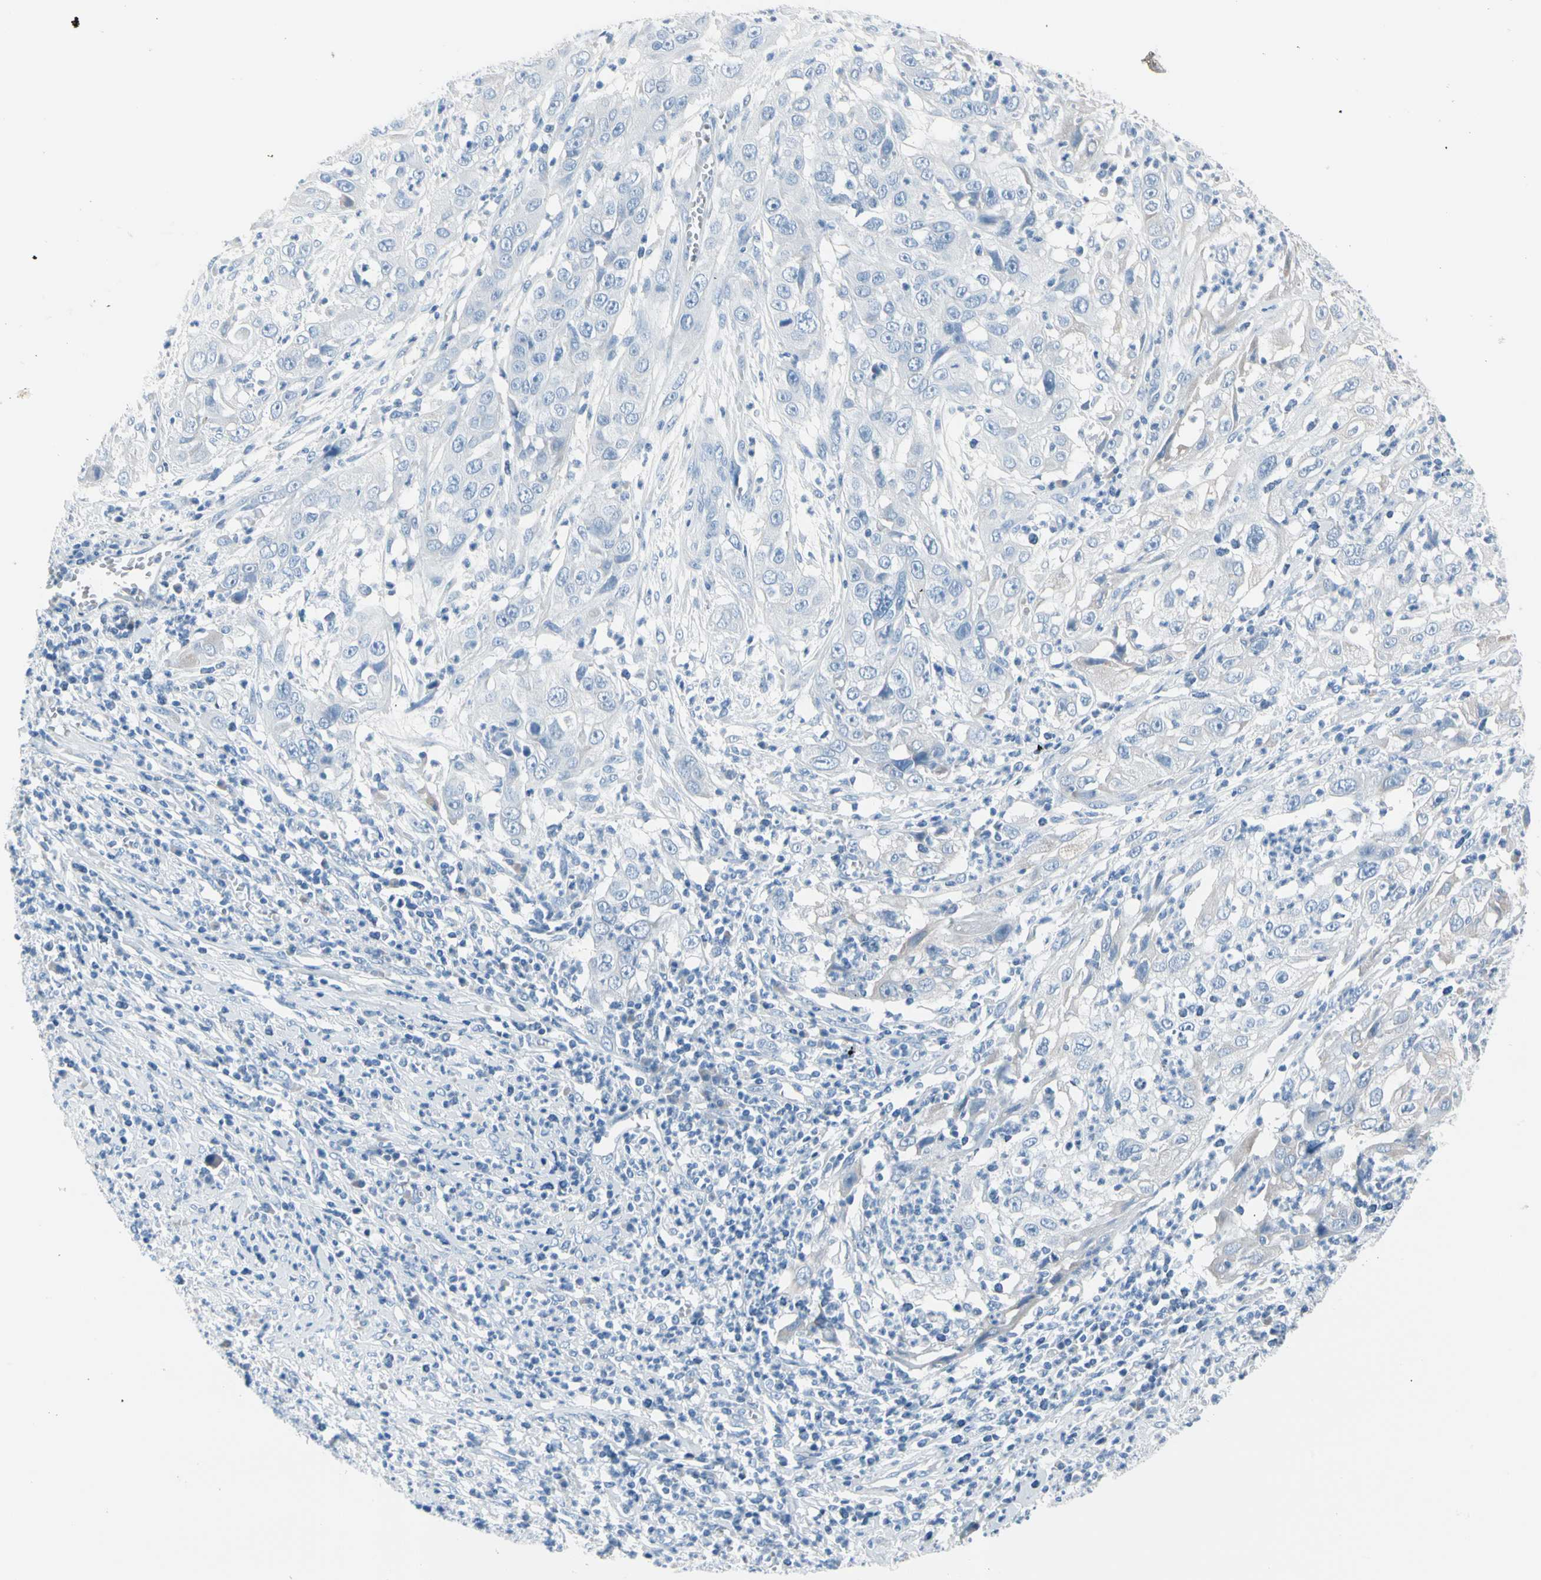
{"staining": {"intensity": "negative", "quantity": "none", "location": "none"}, "tissue": "cervical cancer", "cell_type": "Tumor cells", "image_type": "cancer", "snomed": [{"axis": "morphology", "description": "Squamous cell carcinoma, NOS"}, {"axis": "topography", "description": "Cervix"}], "caption": "High magnification brightfield microscopy of cervical cancer stained with DAB (3,3'-diaminobenzidine) (brown) and counterstained with hematoxylin (blue): tumor cells show no significant staining.", "gene": "TPO", "patient": {"sex": "female", "age": 32}}